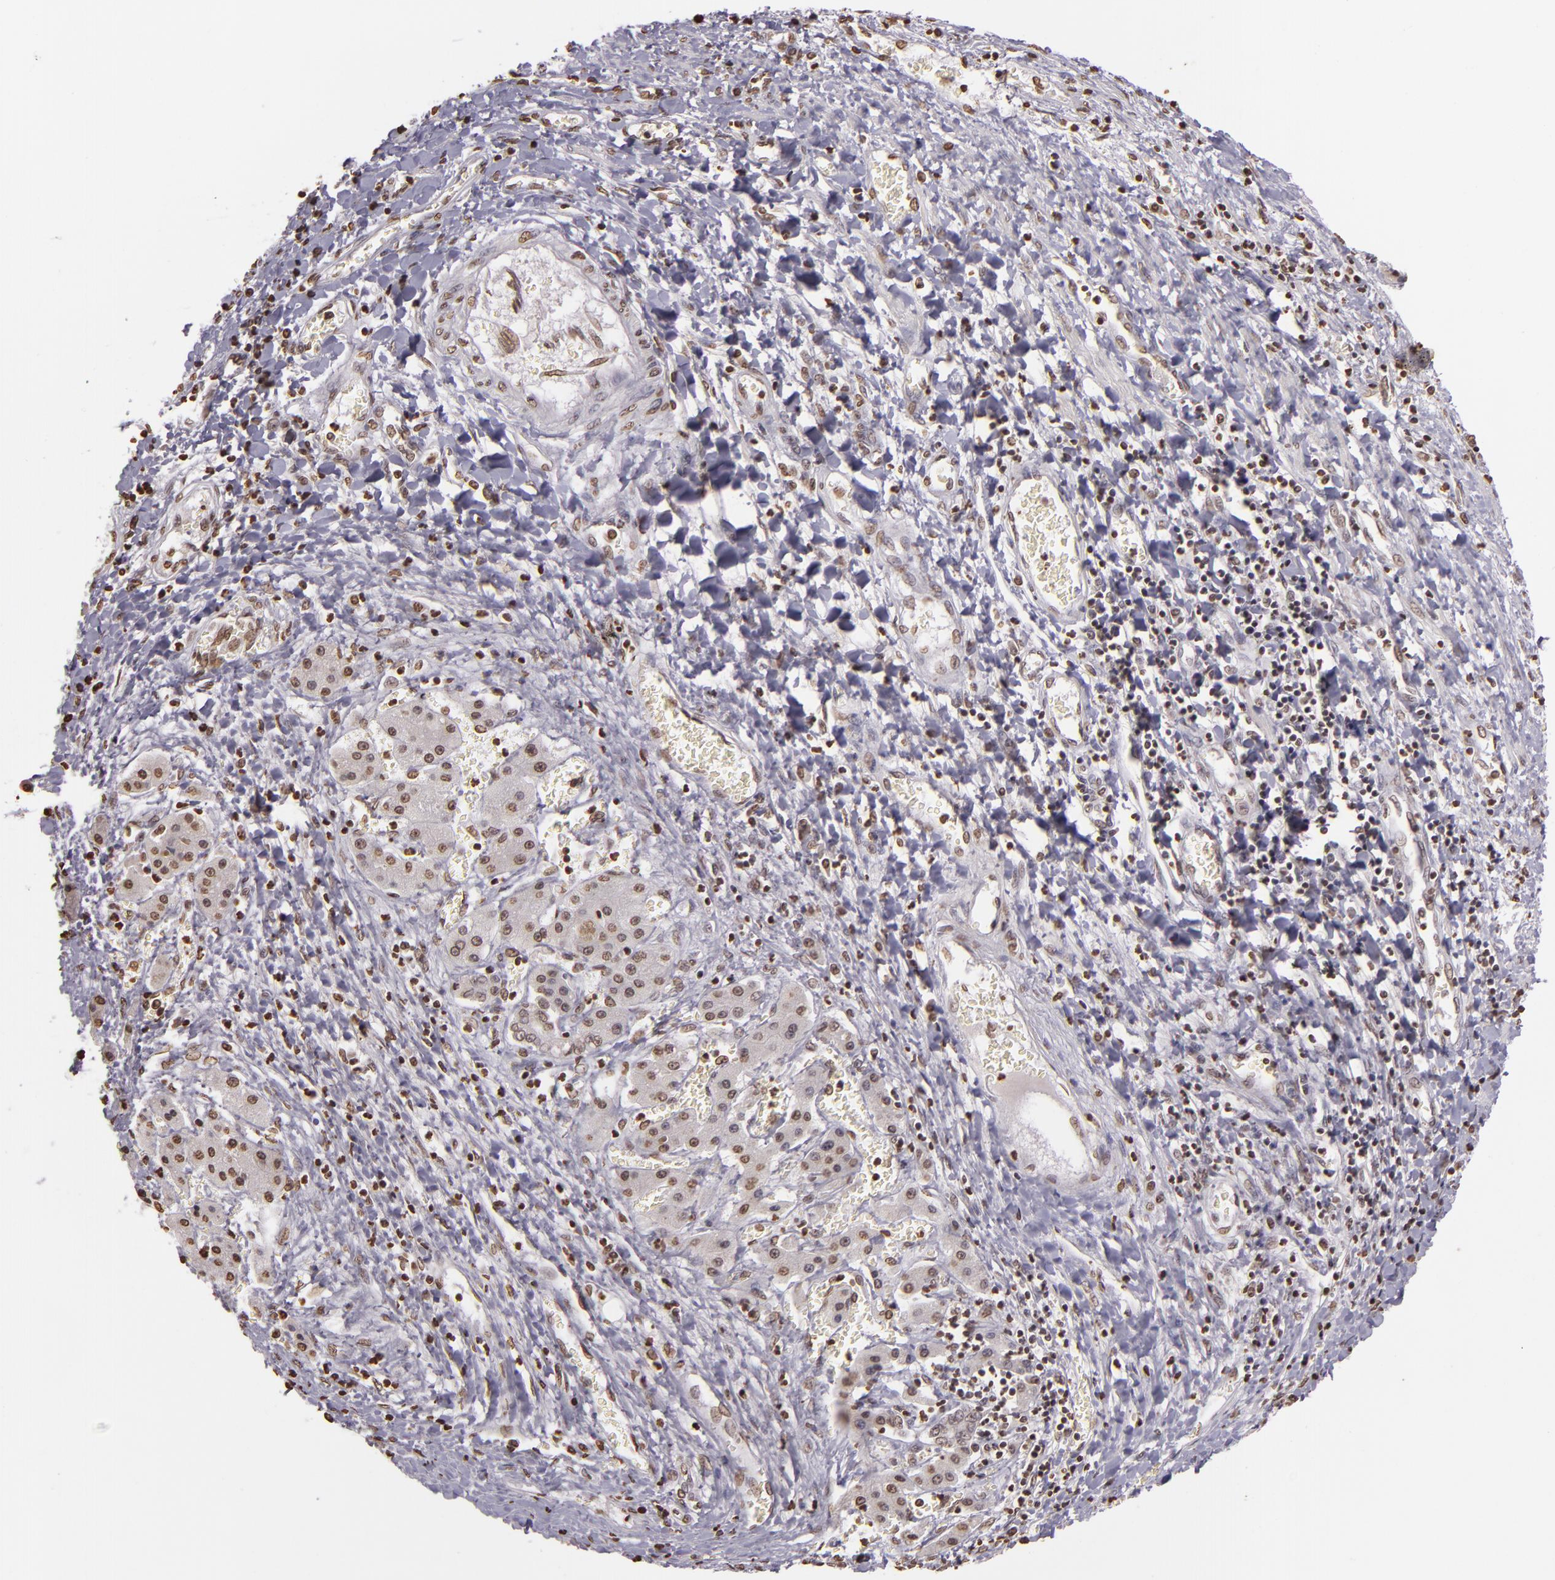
{"staining": {"intensity": "weak", "quantity": ">75%", "location": "nuclear"}, "tissue": "liver cancer", "cell_type": "Tumor cells", "image_type": "cancer", "snomed": [{"axis": "morphology", "description": "Carcinoma, Hepatocellular, NOS"}, {"axis": "topography", "description": "Liver"}], "caption": "High-magnification brightfield microscopy of hepatocellular carcinoma (liver) stained with DAB (3,3'-diaminobenzidine) (brown) and counterstained with hematoxylin (blue). tumor cells exhibit weak nuclear positivity is present in approximately>75% of cells.", "gene": "THRB", "patient": {"sex": "male", "age": 24}}